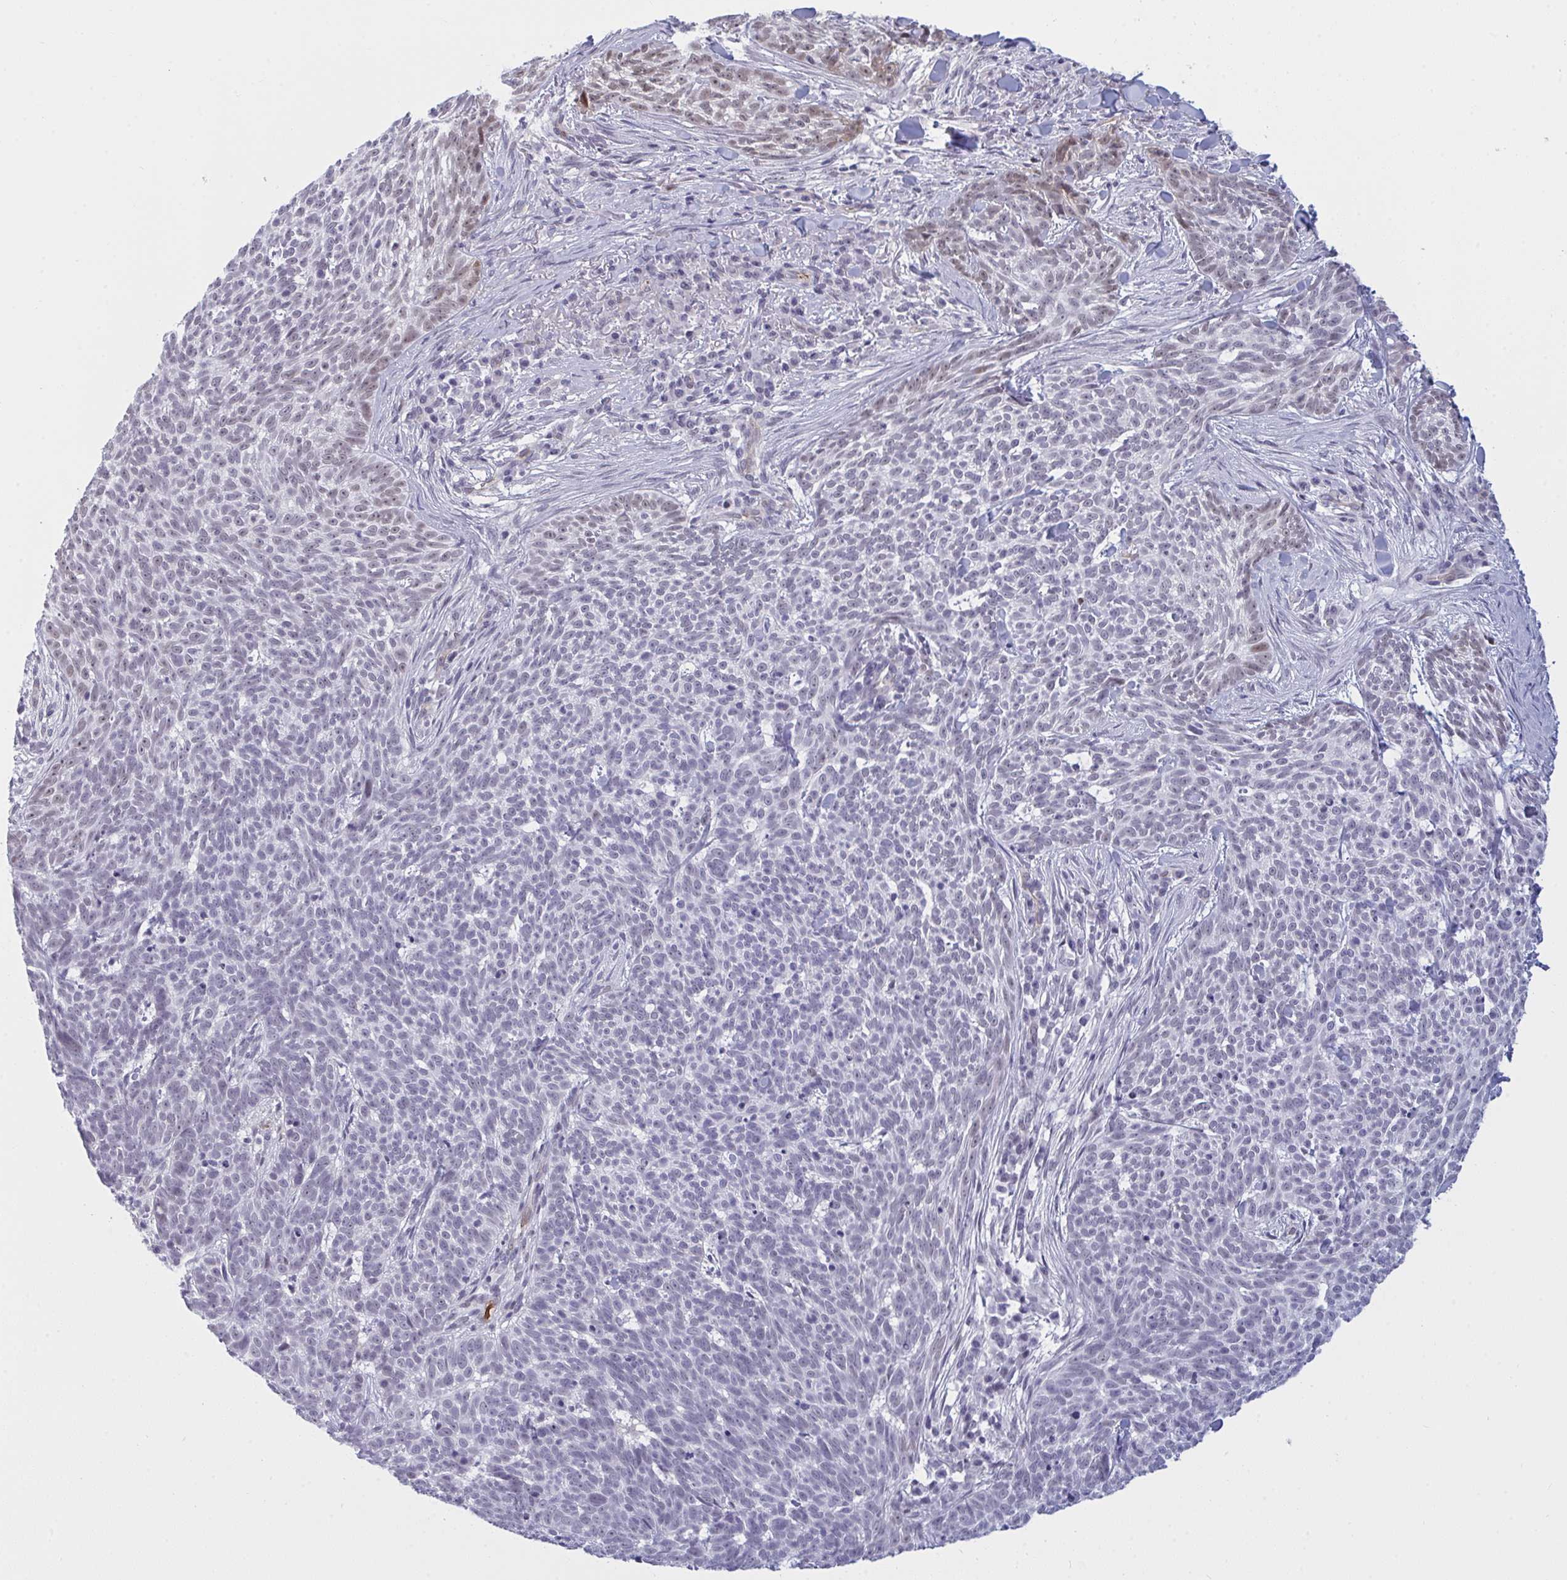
{"staining": {"intensity": "weak", "quantity": "<25%", "location": "nuclear"}, "tissue": "skin cancer", "cell_type": "Tumor cells", "image_type": "cancer", "snomed": [{"axis": "morphology", "description": "Basal cell carcinoma"}, {"axis": "topography", "description": "Skin"}], "caption": "DAB (3,3'-diaminobenzidine) immunohistochemical staining of skin cancer (basal cell carcinoma) displays no significant positivity in tumor cells.", "gene": "DSCAML1", "patient": {"sex": "female", "age": 93}}